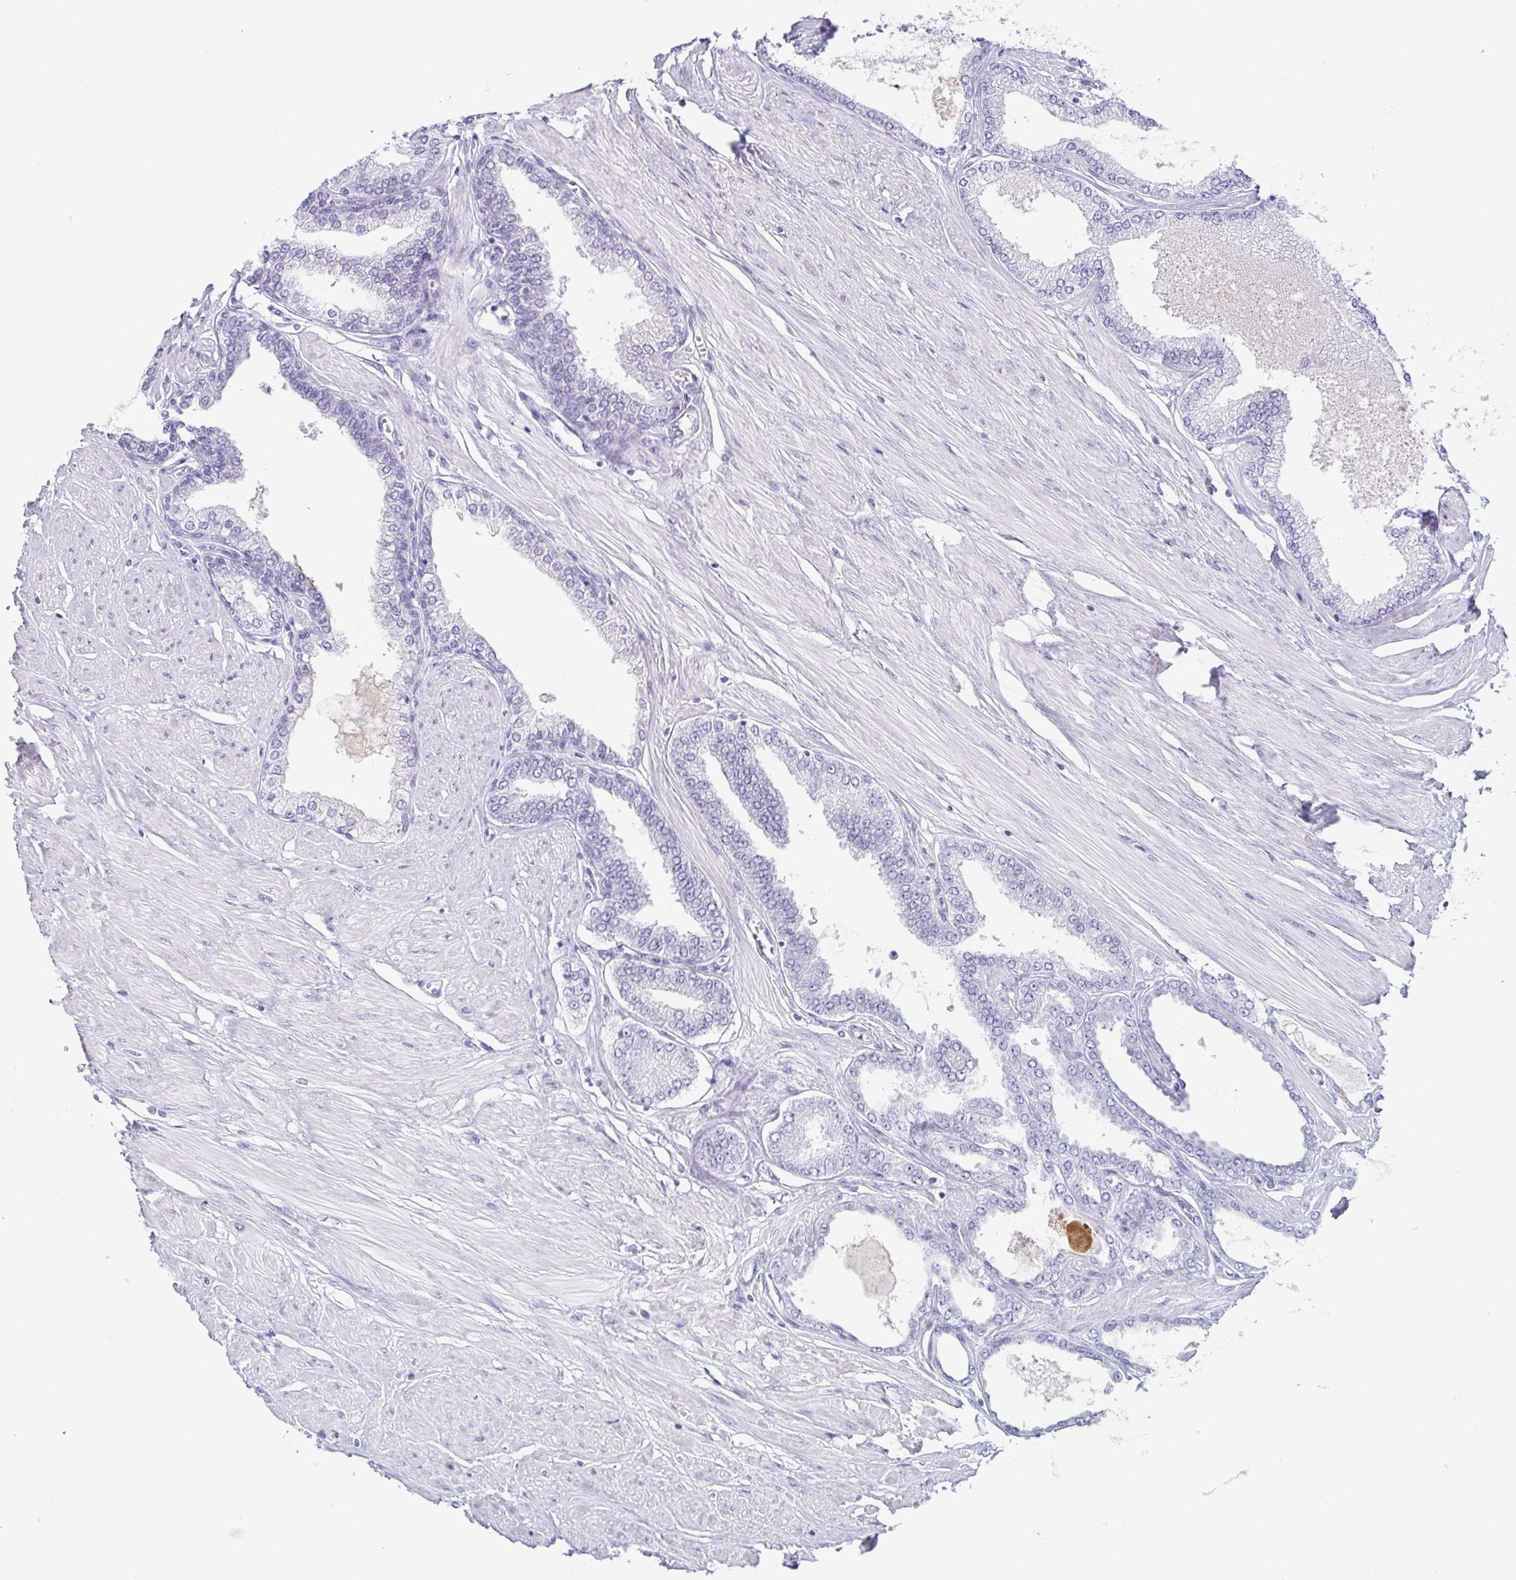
{"staining": {"intensity": "negative", "quantity": "none", "location": "none"}, "tissue": "prostate cancer", "cell_type": "Tumor cells", "image_type": "cancer", "snomed": [{"axis": "morphology", "description": "Adenocarcinoma, Low grade"}, {"axis": "topography", "description": "Prostate"}], "caption": "IHC histopathology image of neoplastic tissue: prostate adenocarcinoma (low-grade) stained with DAB exhibits no significant protein expression in tumor cells. (DAB IHC with hematoxylin counter stain).", "gene": "ZG16B", "patient": {"sex": "male", "age": 55}}